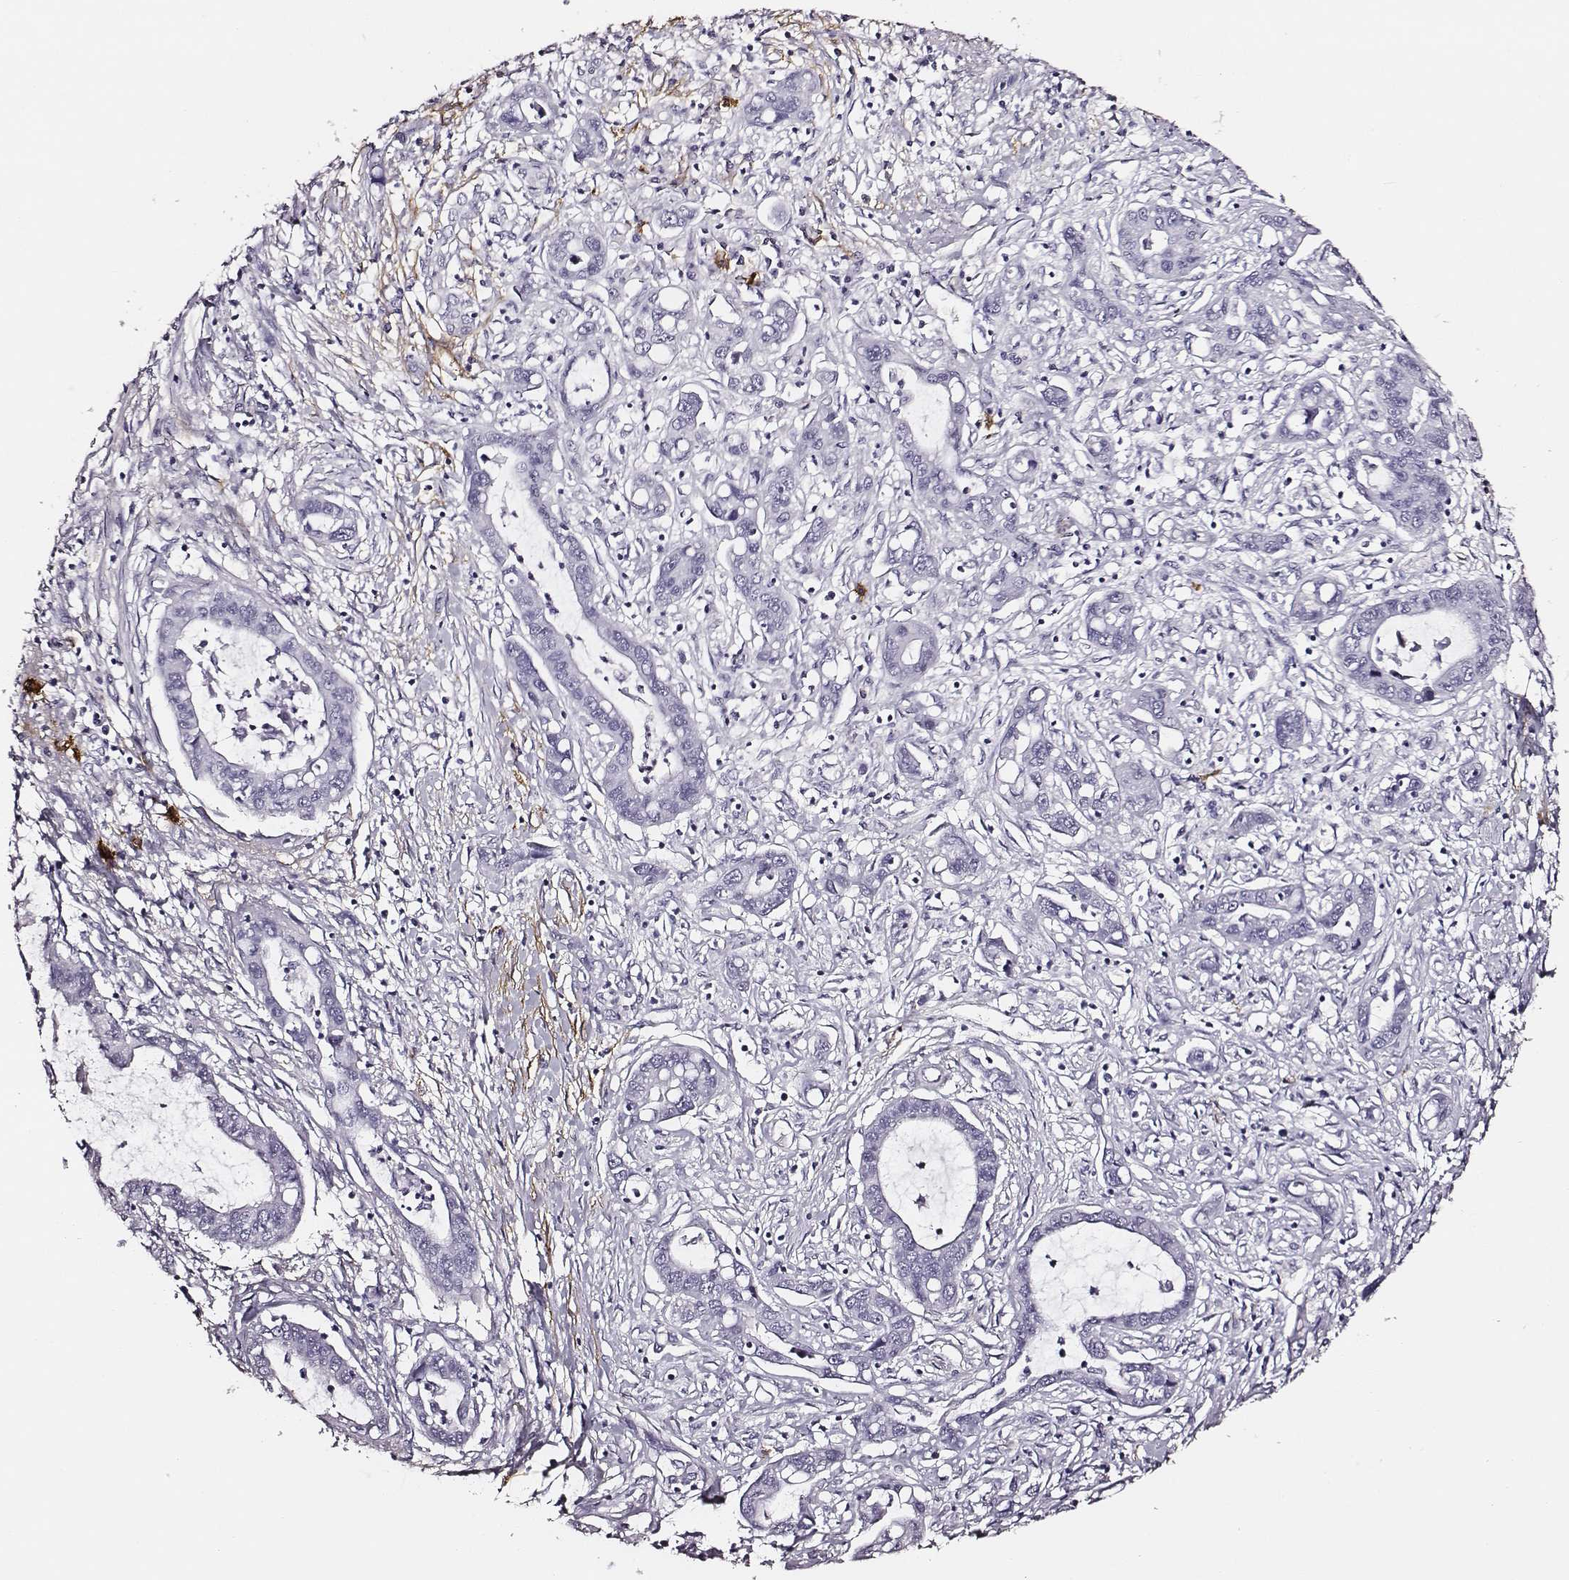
{"staining": {"intensity": "negative", "quantity": "none", "location": "none"}, "tissue": "liver cancer", "cell_type": "Tumor cells", "image_type": "cancer", "snomed": [{"axis": "morphology", "description": "Cholangiocarcinoma"}, {"axis": "topography", "description": "Liver"}], "caption": "Image shows no protein staining in tumor cells of liver cancer tissue.", "gene": "DPEP1", "patient": {"sex": "male", "age": 58}}